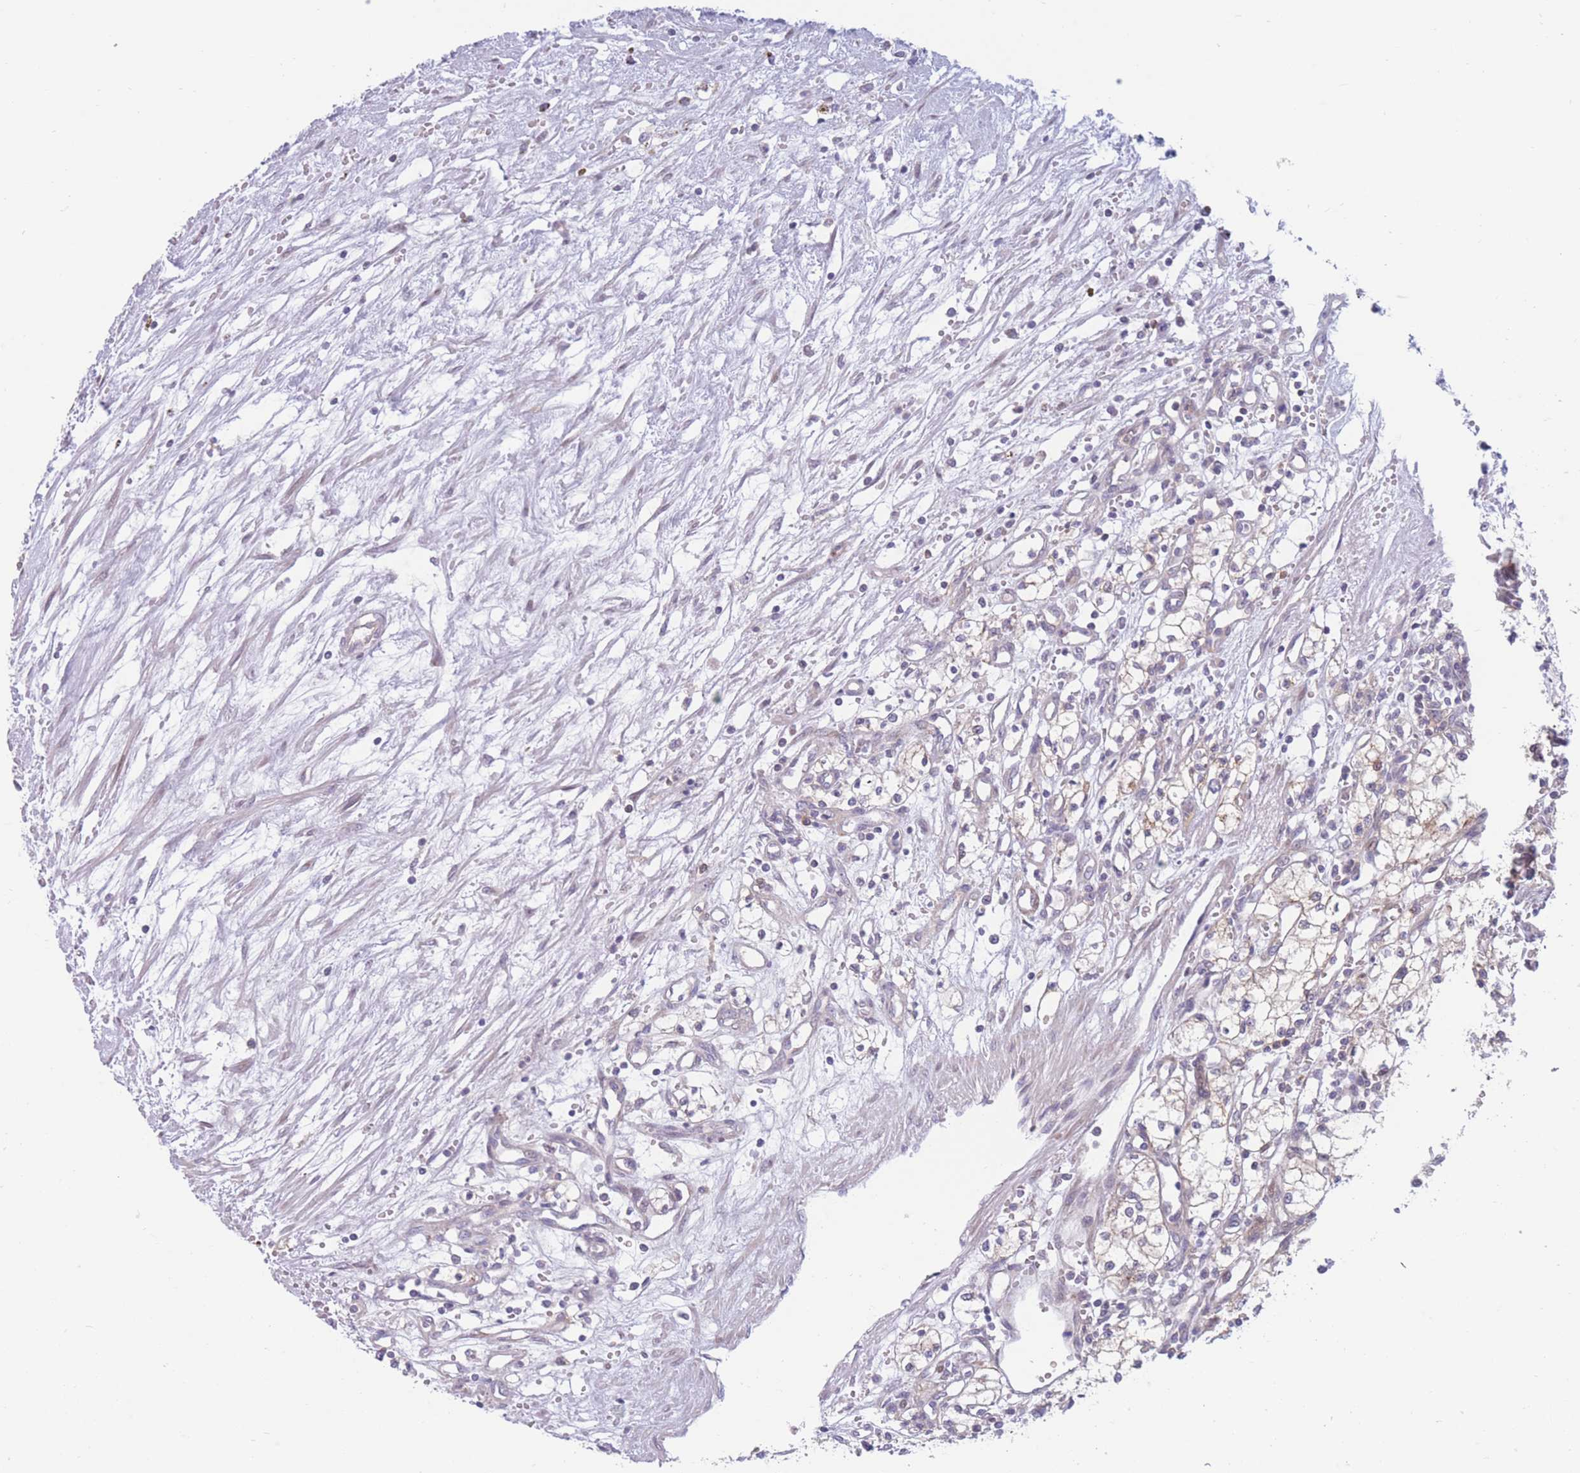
{"staining": {"intensity": "negative", "quantity": "none", "location": "none"}, "tissue": "renal cancer", "cell_type": "Tumor cells", "image_type": "cancer", "snomed": [{"axis": "morphology", "description": "Adenocarcinoma, NOS"}, {"axis": "topography", "description": "Kidney"}], "caption": "High magnification brightfield microscopy of renal cancer stained with DAB (3,3'-diaminobenzidine) (brown) and counterstained with hematoxylin (blue): tumor cells show no significant staining.", "gene": "PDE4A", "patient": {"sex": "male", "age": 59}}